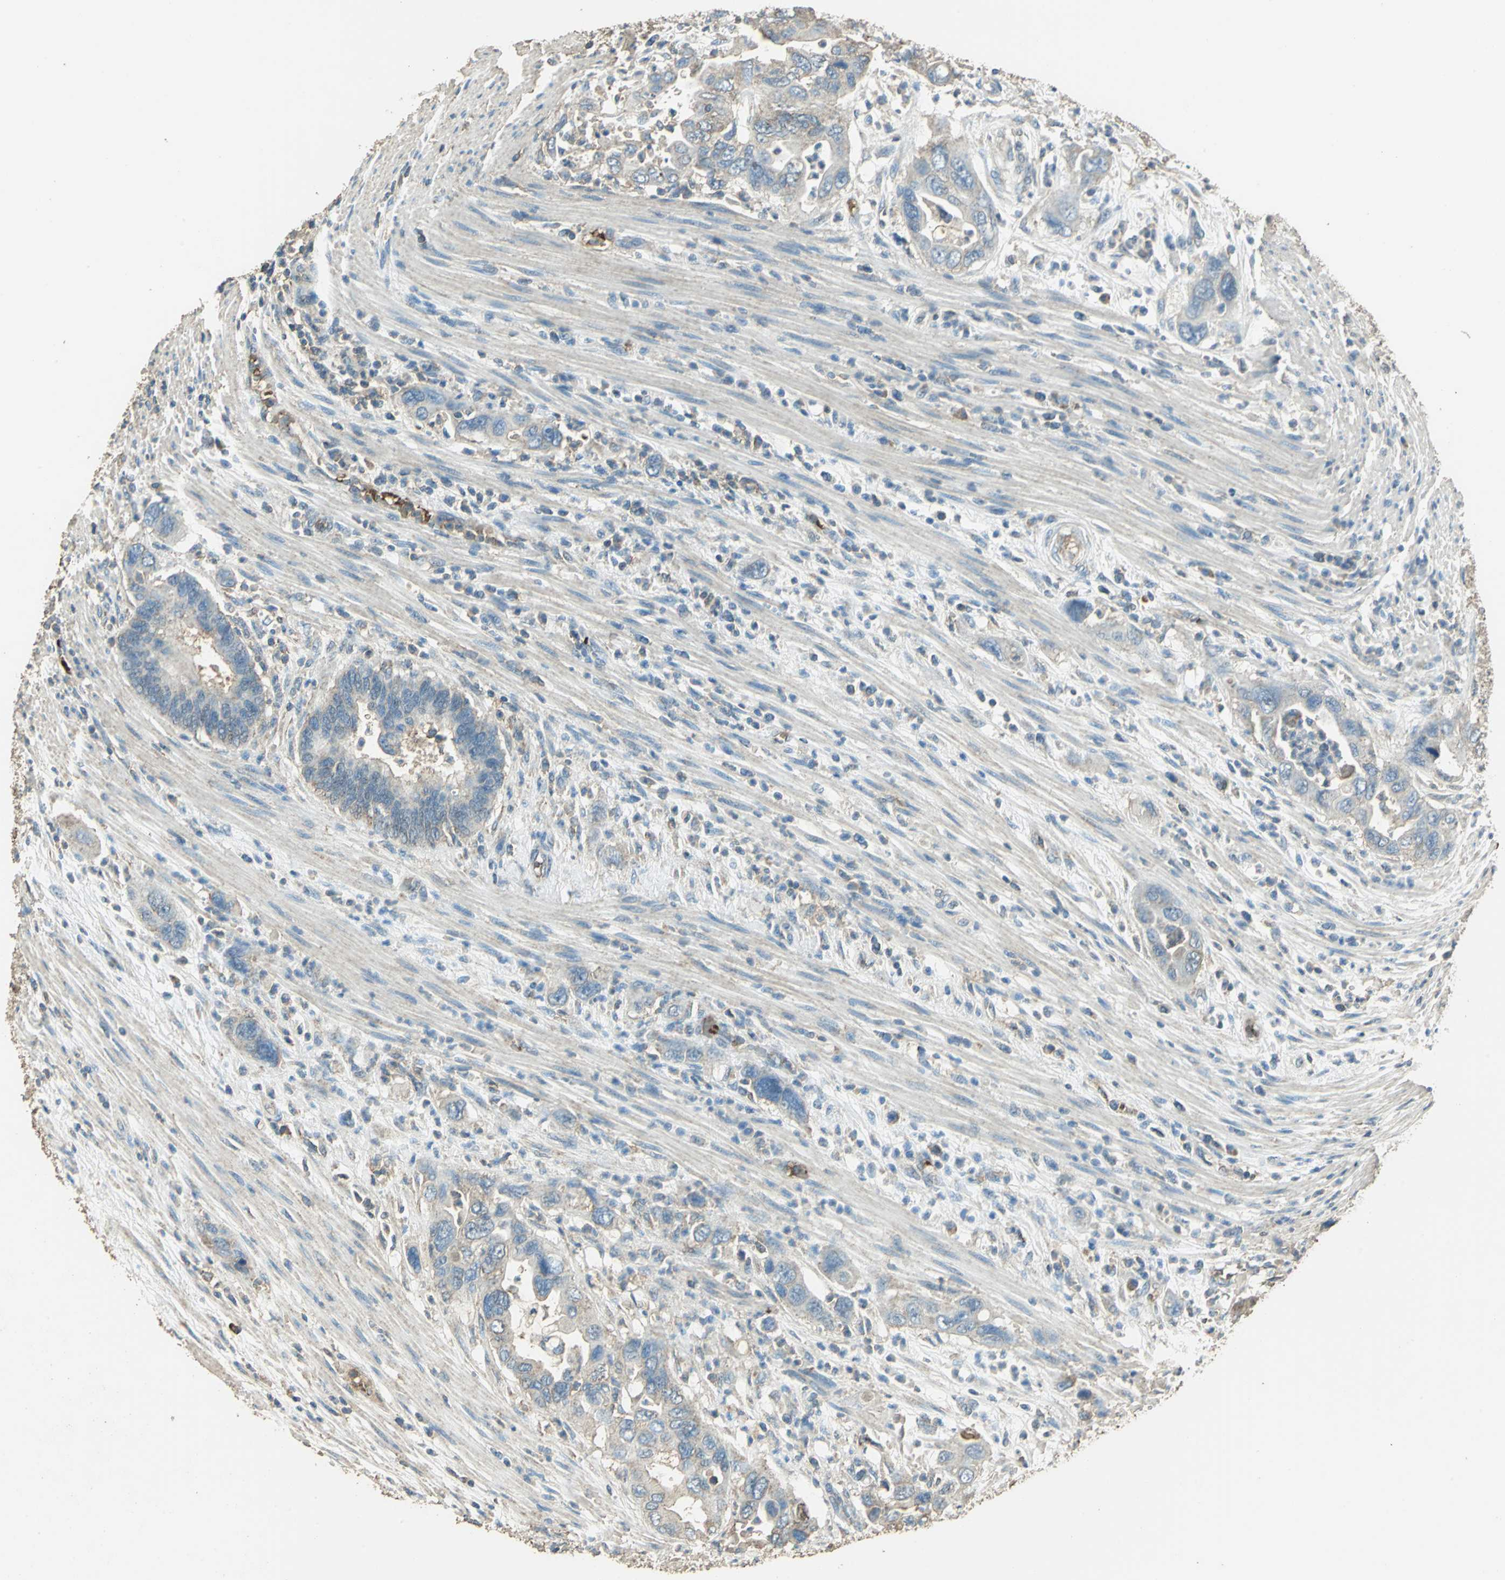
{"staining": {"intensity": "weak", "quantity": "25%-75%", "location": "cytoplasmic/membranous"}, "tissue": "pancreatic cancer", "cell_type": "Tumor cells", "image_type": "cancer", "snomed": [{"axis": "morphology", "description": "Adenocarcinoma, NOS"}, {"axis": "topography", "description": "Pancreas"}], "caption": "This is a photomicrograph of immunohistochemistry staining of pancreatic cancer (adenocarcinoma), which shows weak staining in the cytoplasmic/membranous of tumor cells.", "gene": "TRAPPC2", "patient": {"sex": "female", "age": 71}}